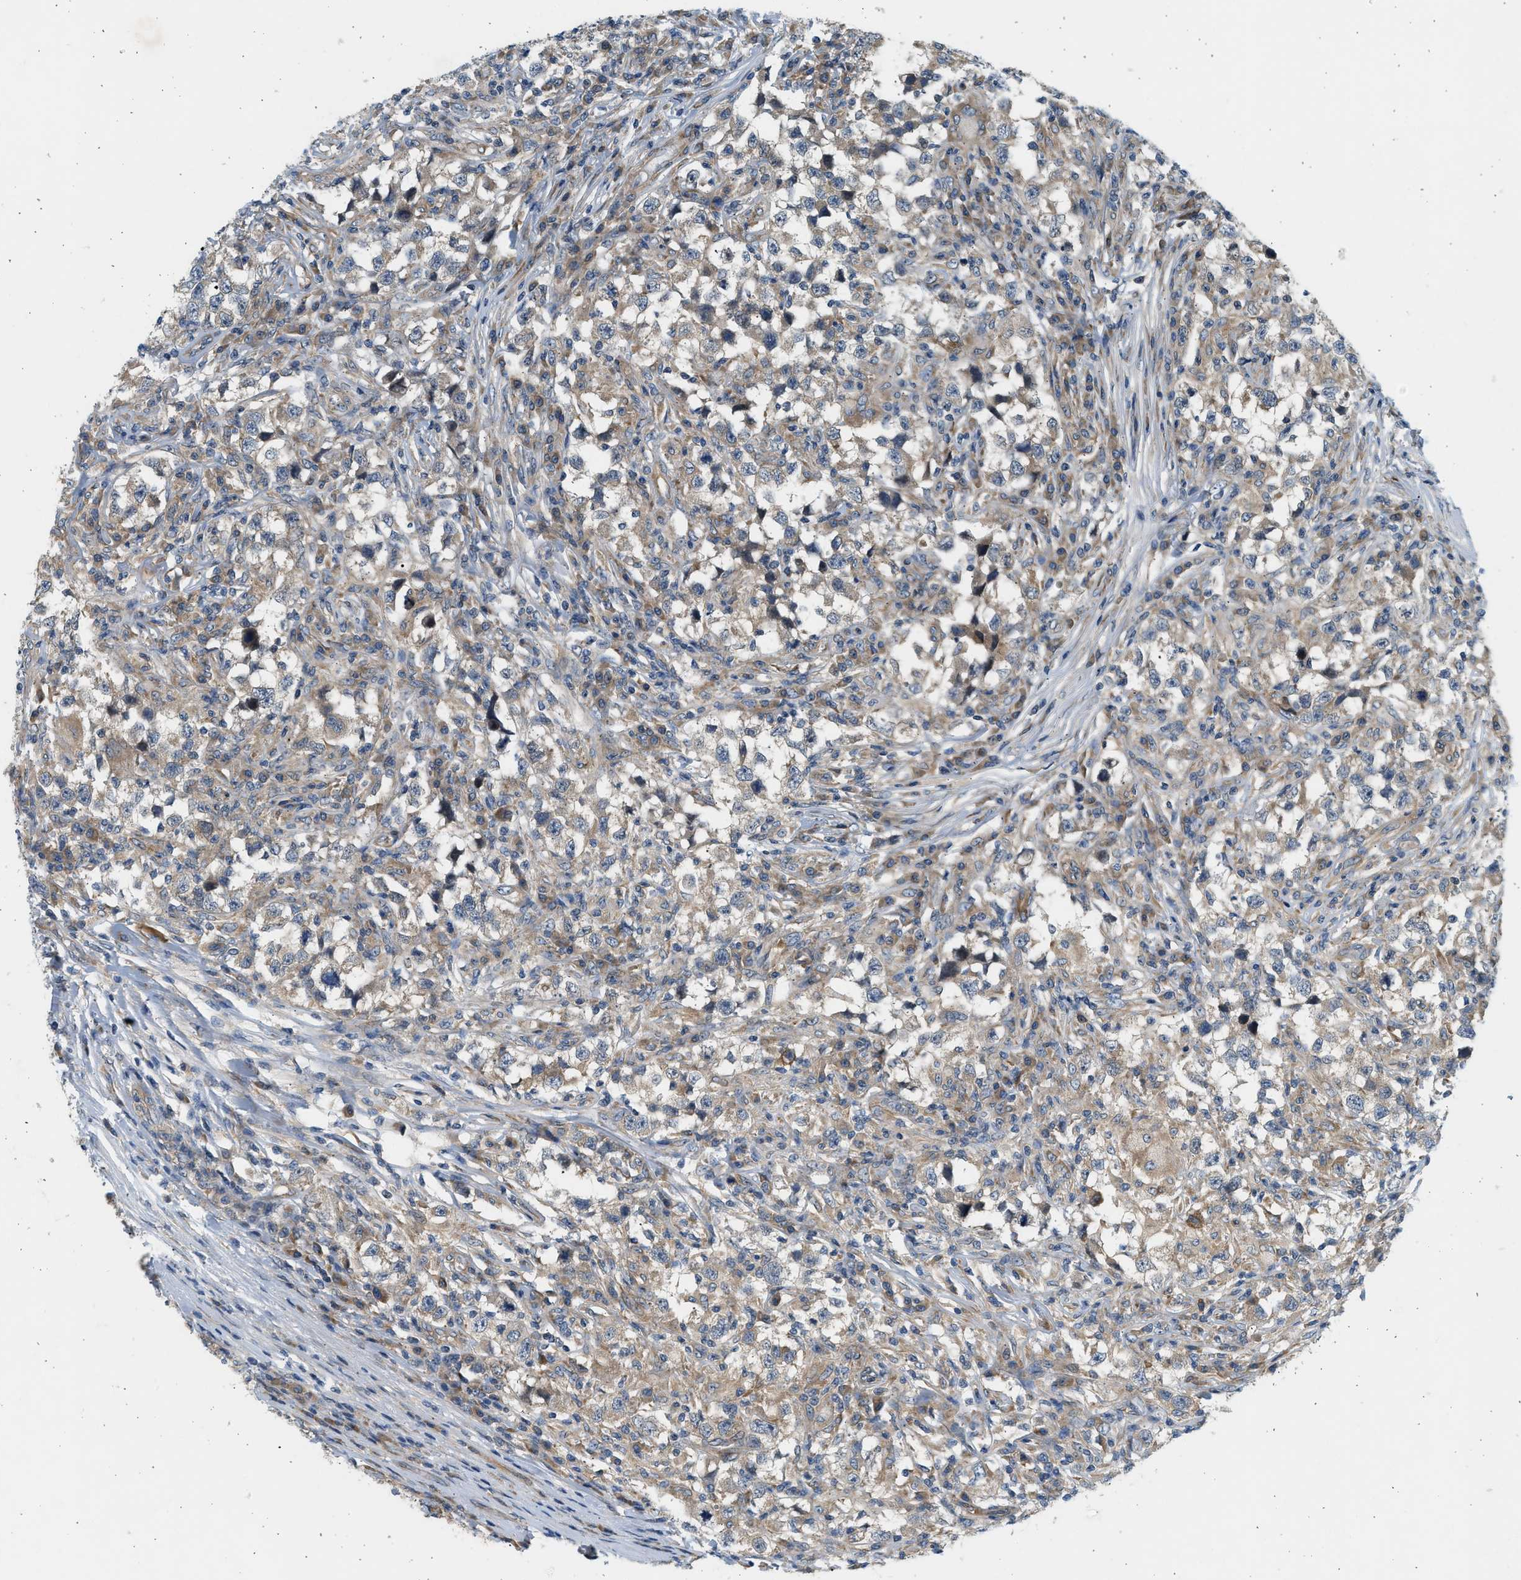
{"staining": {"intensity": "weak", "quantity": "25%-75%", "location": "cytoplasmic/membranous"}, "tissue": "testis cancer", "cell_type": "Tumor cells", "image_type": "cancer", "snomed": [{"axis": "morphology", "description": "Carcinoma, Embryonal, NOS"}, {"axis": "topography", "description": "Testis"}], "caption": "Brown immunohistochemical staining in human testis cancer (embryonal carcinoma) exhibits weak cytoplasmic/membranous positivity in about 25%-75% of tumor cells. The staining was performed using DAB, with brown indicating positive protein expression. Nuclei are stained blue with hematoxylin.", "gene": "KDELR2", "patient": {"sex": "male", "age": 21}}